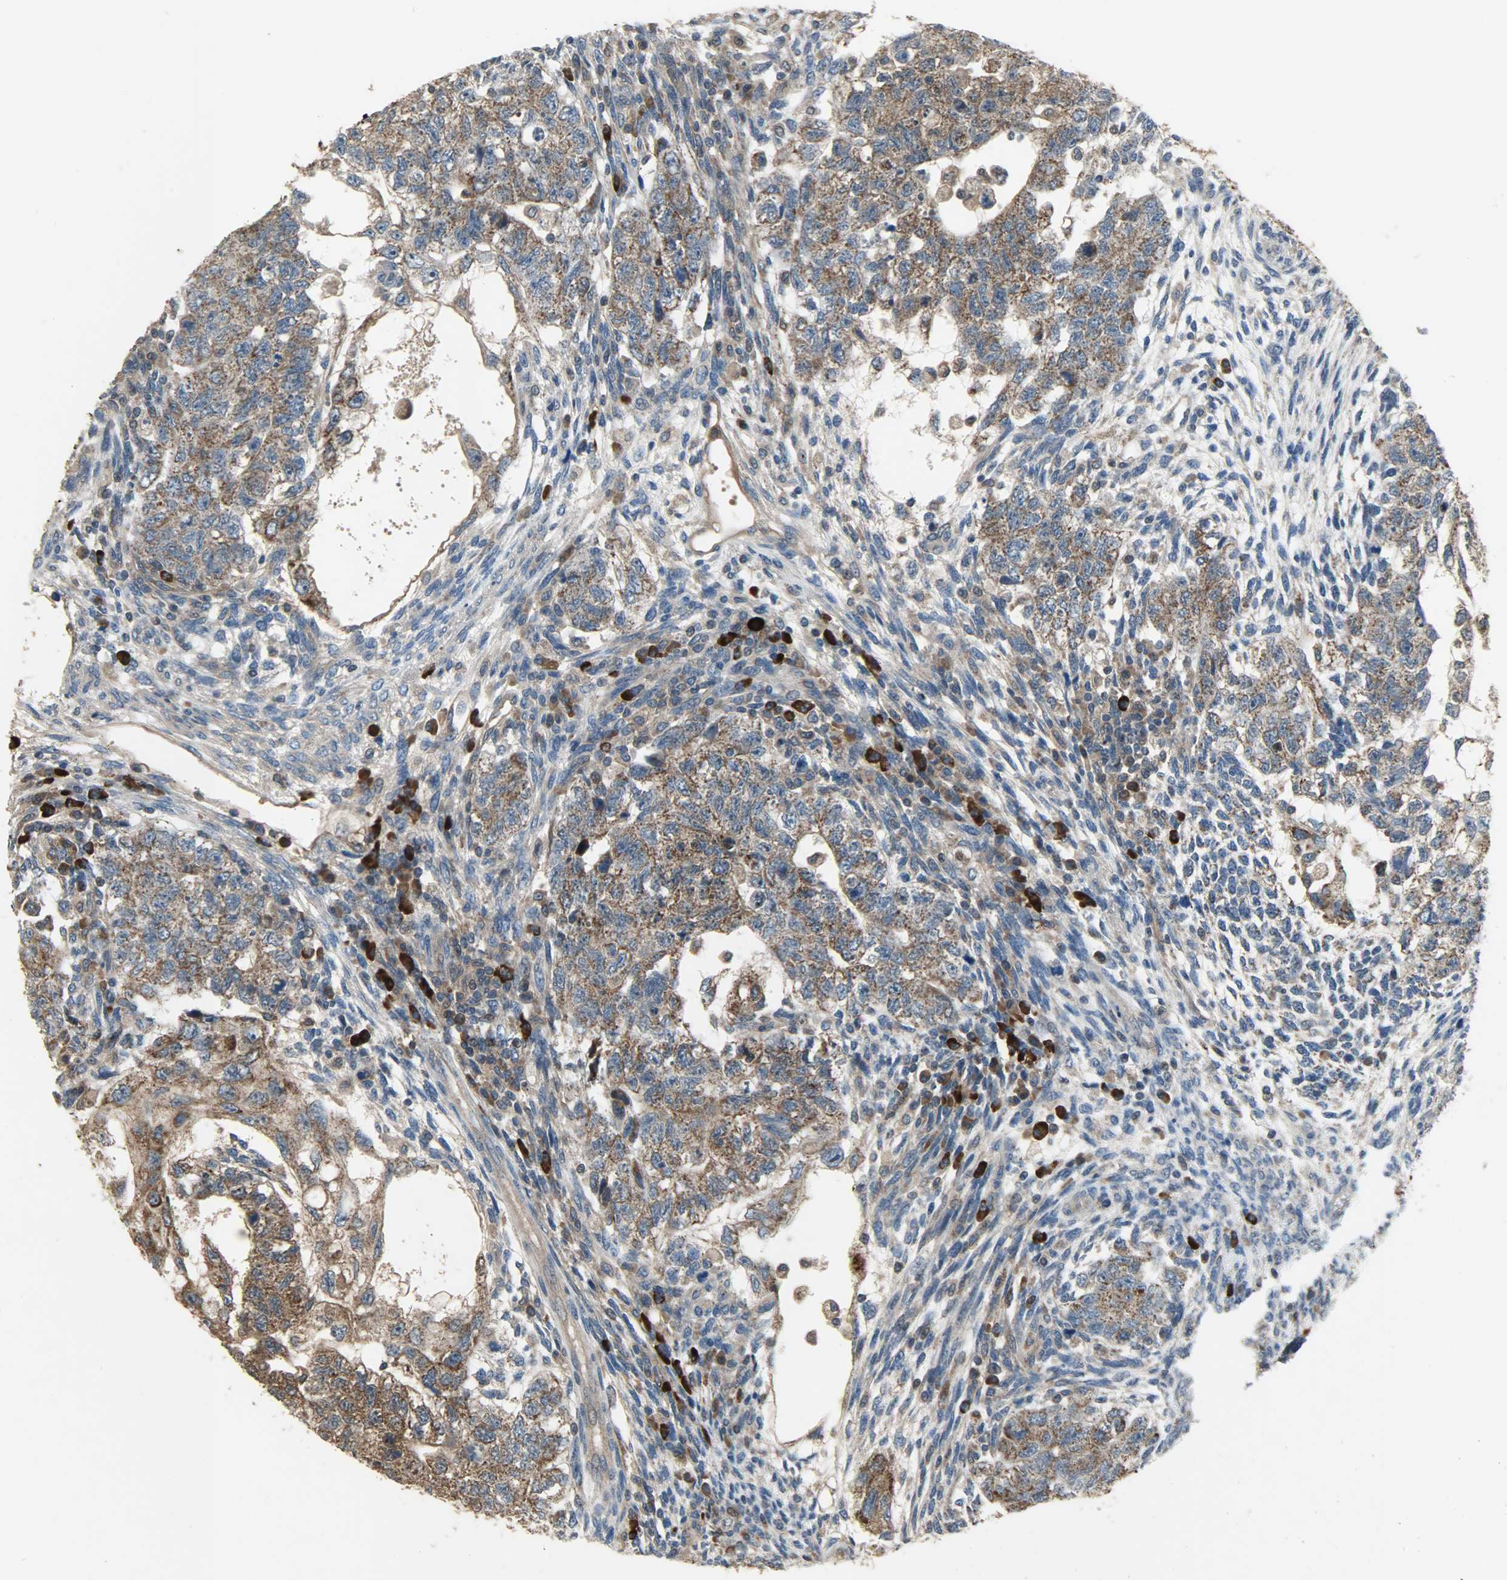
{"staining": {"intensity": "strong", "quantity": ">75%", "location": "cytoplasmic/membranous"}, "tissue": "testis cancer", "cell_type": "Tumor cells", "image_type": "cancer", "snomed": [{"axis": "morphology", "description": "Normal tissue, NOS"}, {"axis": "morphology", "description": "Carcinoma, Embryonal, NOS"}, {"axis": "topography", "description": "Testis"}], "caption": "The micrograph displays immunohistochemical staining of testis embryonal carcinoma. There is strong cytoplasmic/membranous positivity is present in approximately >75% of tumor cells. (Stains: DAB in brown, nuclei in blue, Microscopy: brightfield microscopy at high magnification).", "gene": "AMT", "patient": {"sex": "male", "age": 36}}